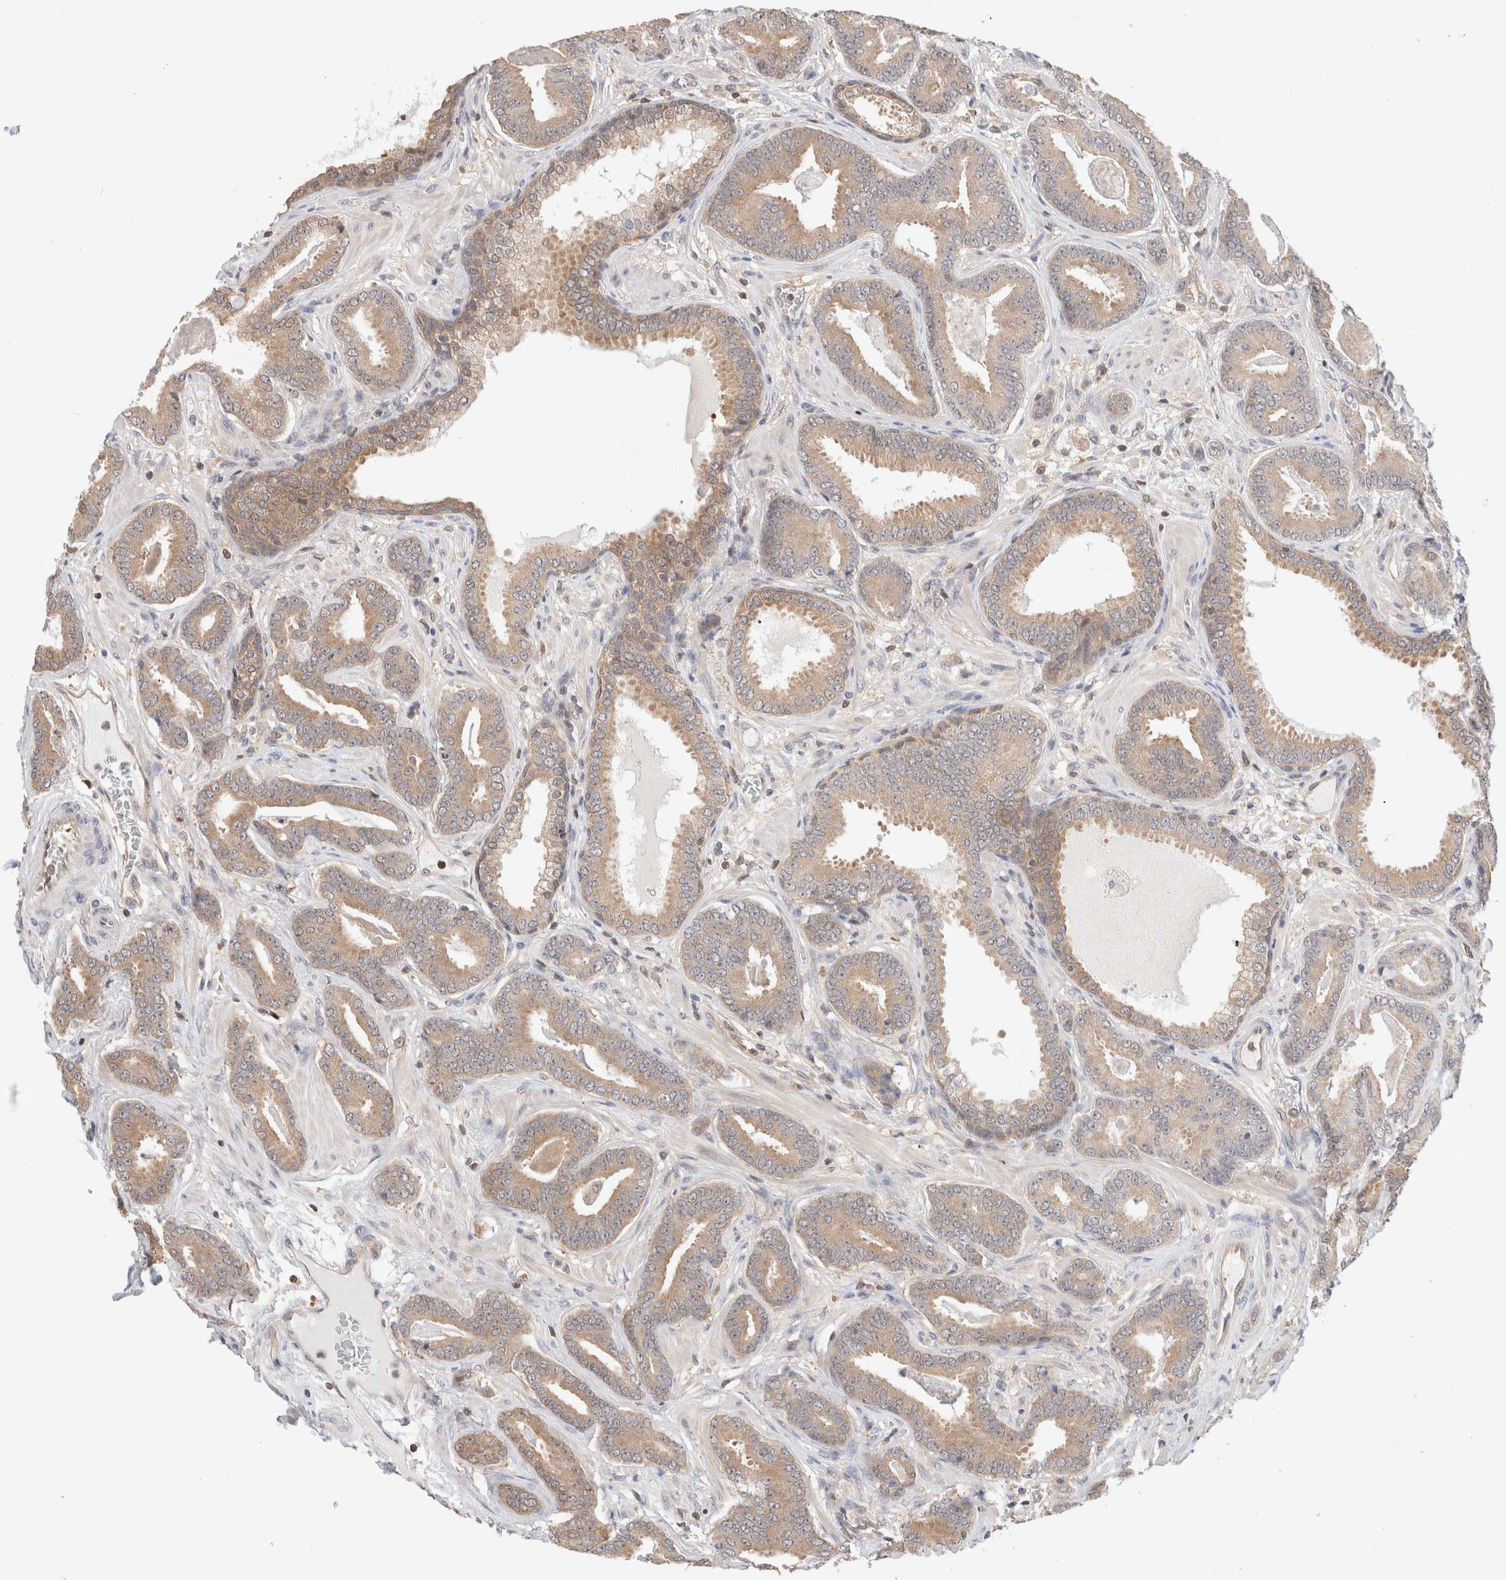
{"staining": {"intensity": "weak", "quantity": ">75%", "location": "cytoplasmic/membranous"}, "tissue": "prostate cancer", "cell_type": "Tumor cells", "image_type": "cancer", "snomed": [{"axis": "morphology", "description": "Adenocarcinoma, Low grade"}, {"axis": "topography", "description": "Prostate"}], "caption": "Weak cytoplasmic/membranous positivity for a protein is appreciated in about >75% of tumor cells of adenocarcinoma (low-grade) (prostate) using immunohistochemistry (IHC).", "gene": "C17orf97", "patient": {"sex": "male", "age": 62}}